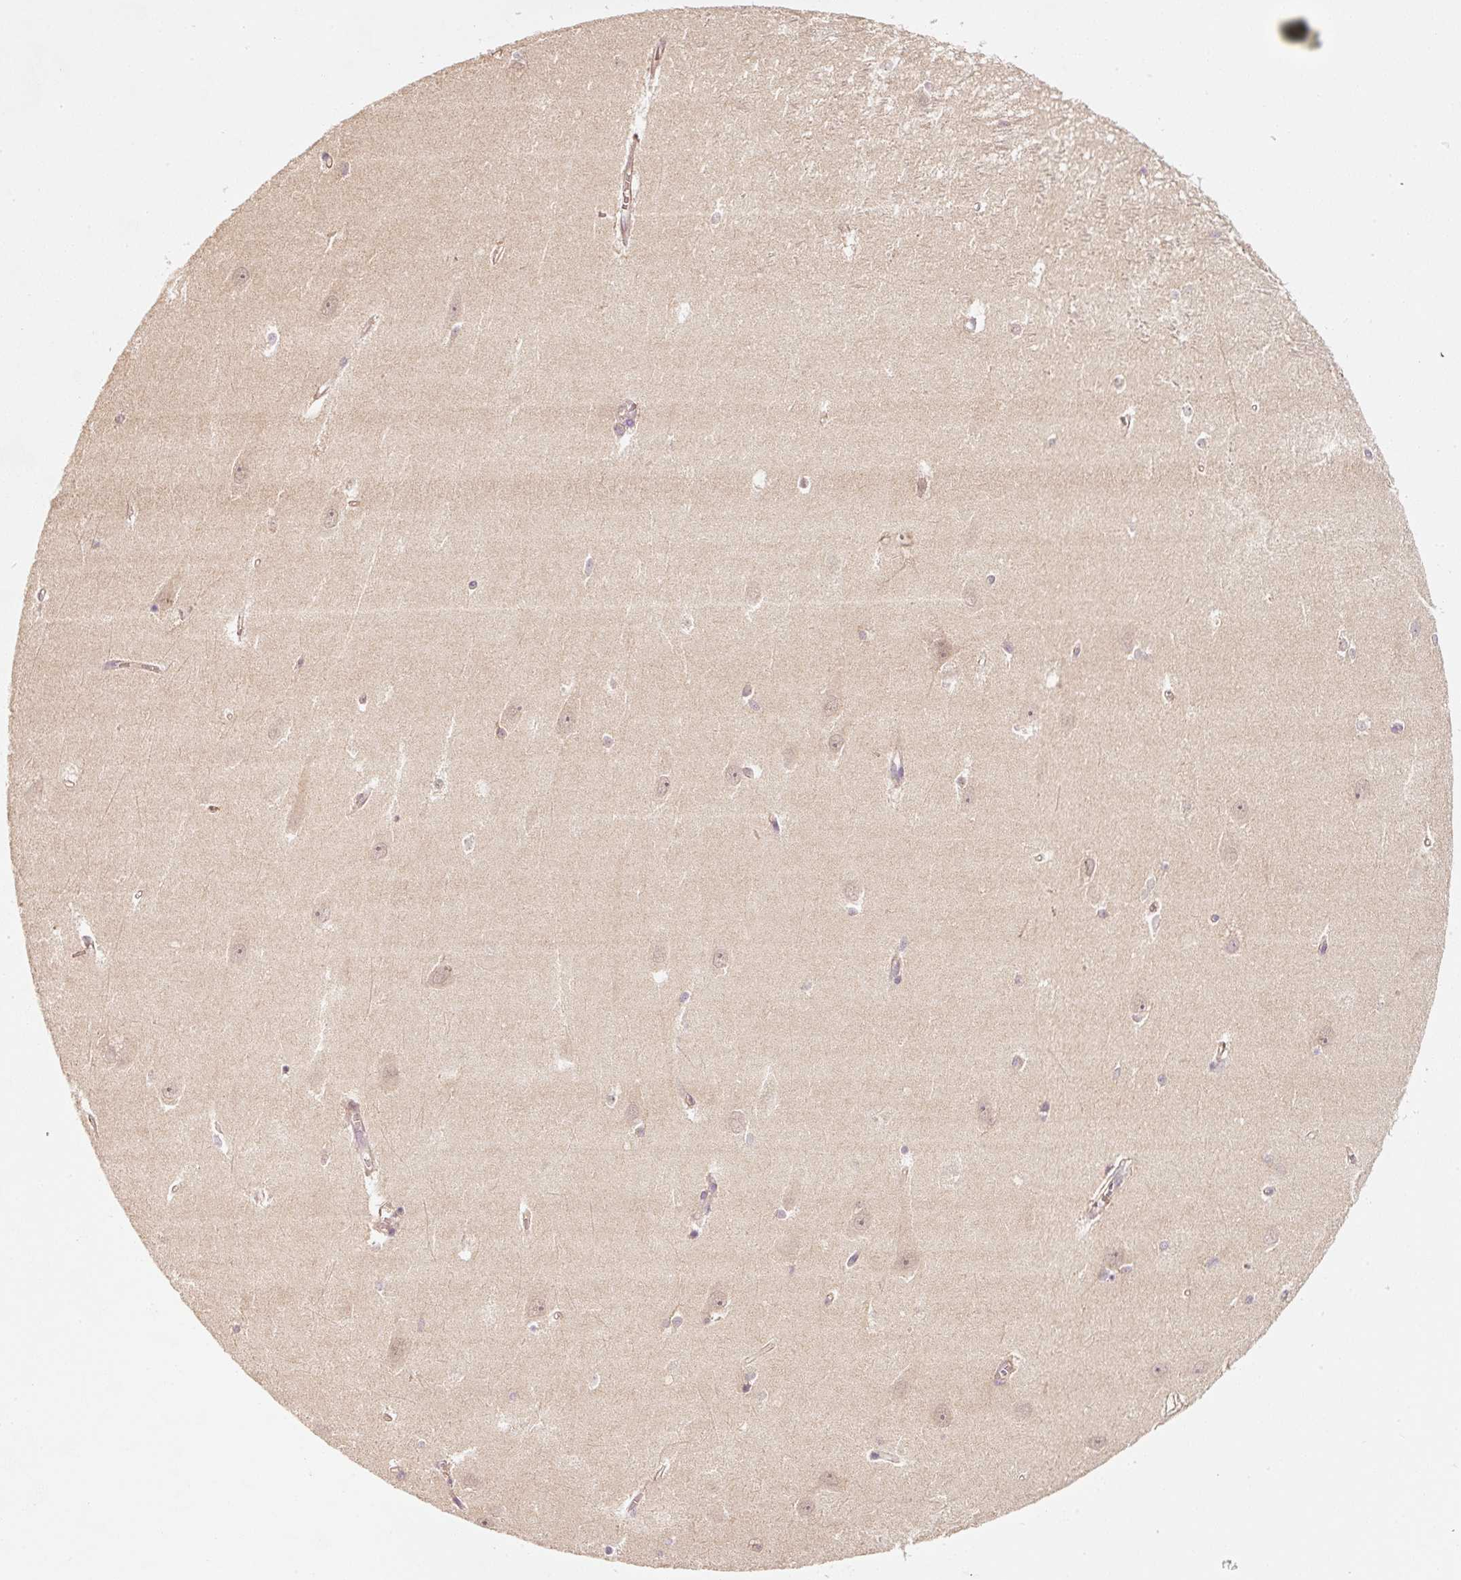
{"staining": {"intensity": "negative", "quantity": "none", "location": "none"}, "tissue": "hippocampus", "cell_type": "Glial cells", "image_type": "normal", "snomed": [{"axis": "morphology", "description": "Normal tissue, NOS"}, {"axis": "topography", "description": "Hippocampus"}], "caption": "Immunohistochemistry of normal hippocampus shows no staining in glial cells.", "gene": "RRAS2", "patient": {"sex": "female", "age": 64}}